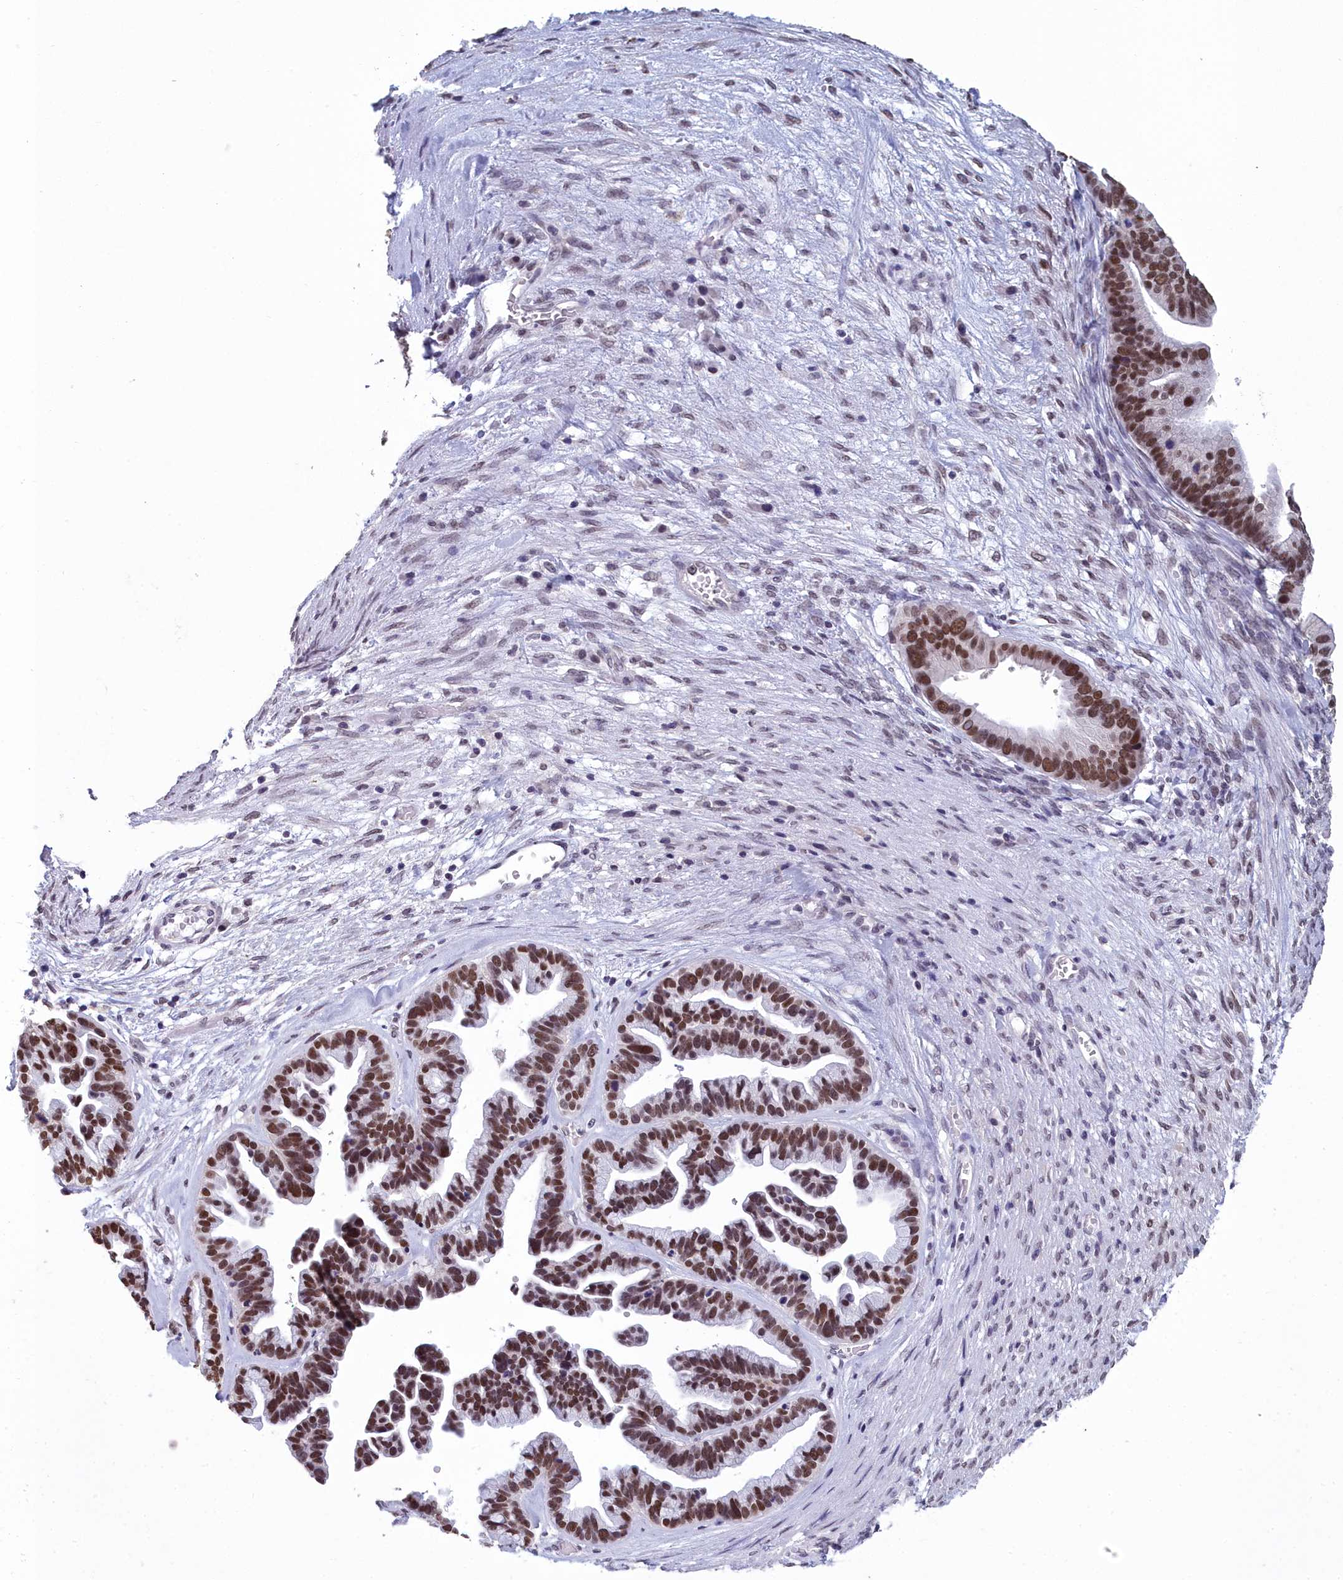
{"staining": {"intensity": "strong", "quantity": ">75%", "location": "nuclear"}, "tissue": "ovarian cancer", "cell_type": "Tumor cells", "image_type": "cancer", "snomed": [{"axis": "morphology", "description": "Cystadenocarcinoma, serous, NOS"}, {"axis": "topography", "description": "Ovary"}], "caption": "A high amount of strong nuclear positivity is identified in approximately >75% of tumor cells in serous cystadenocarcinoma (ovarian) tissue.", "gene": "CCDC97", "patient": {"sex": "female", "age": 56}}